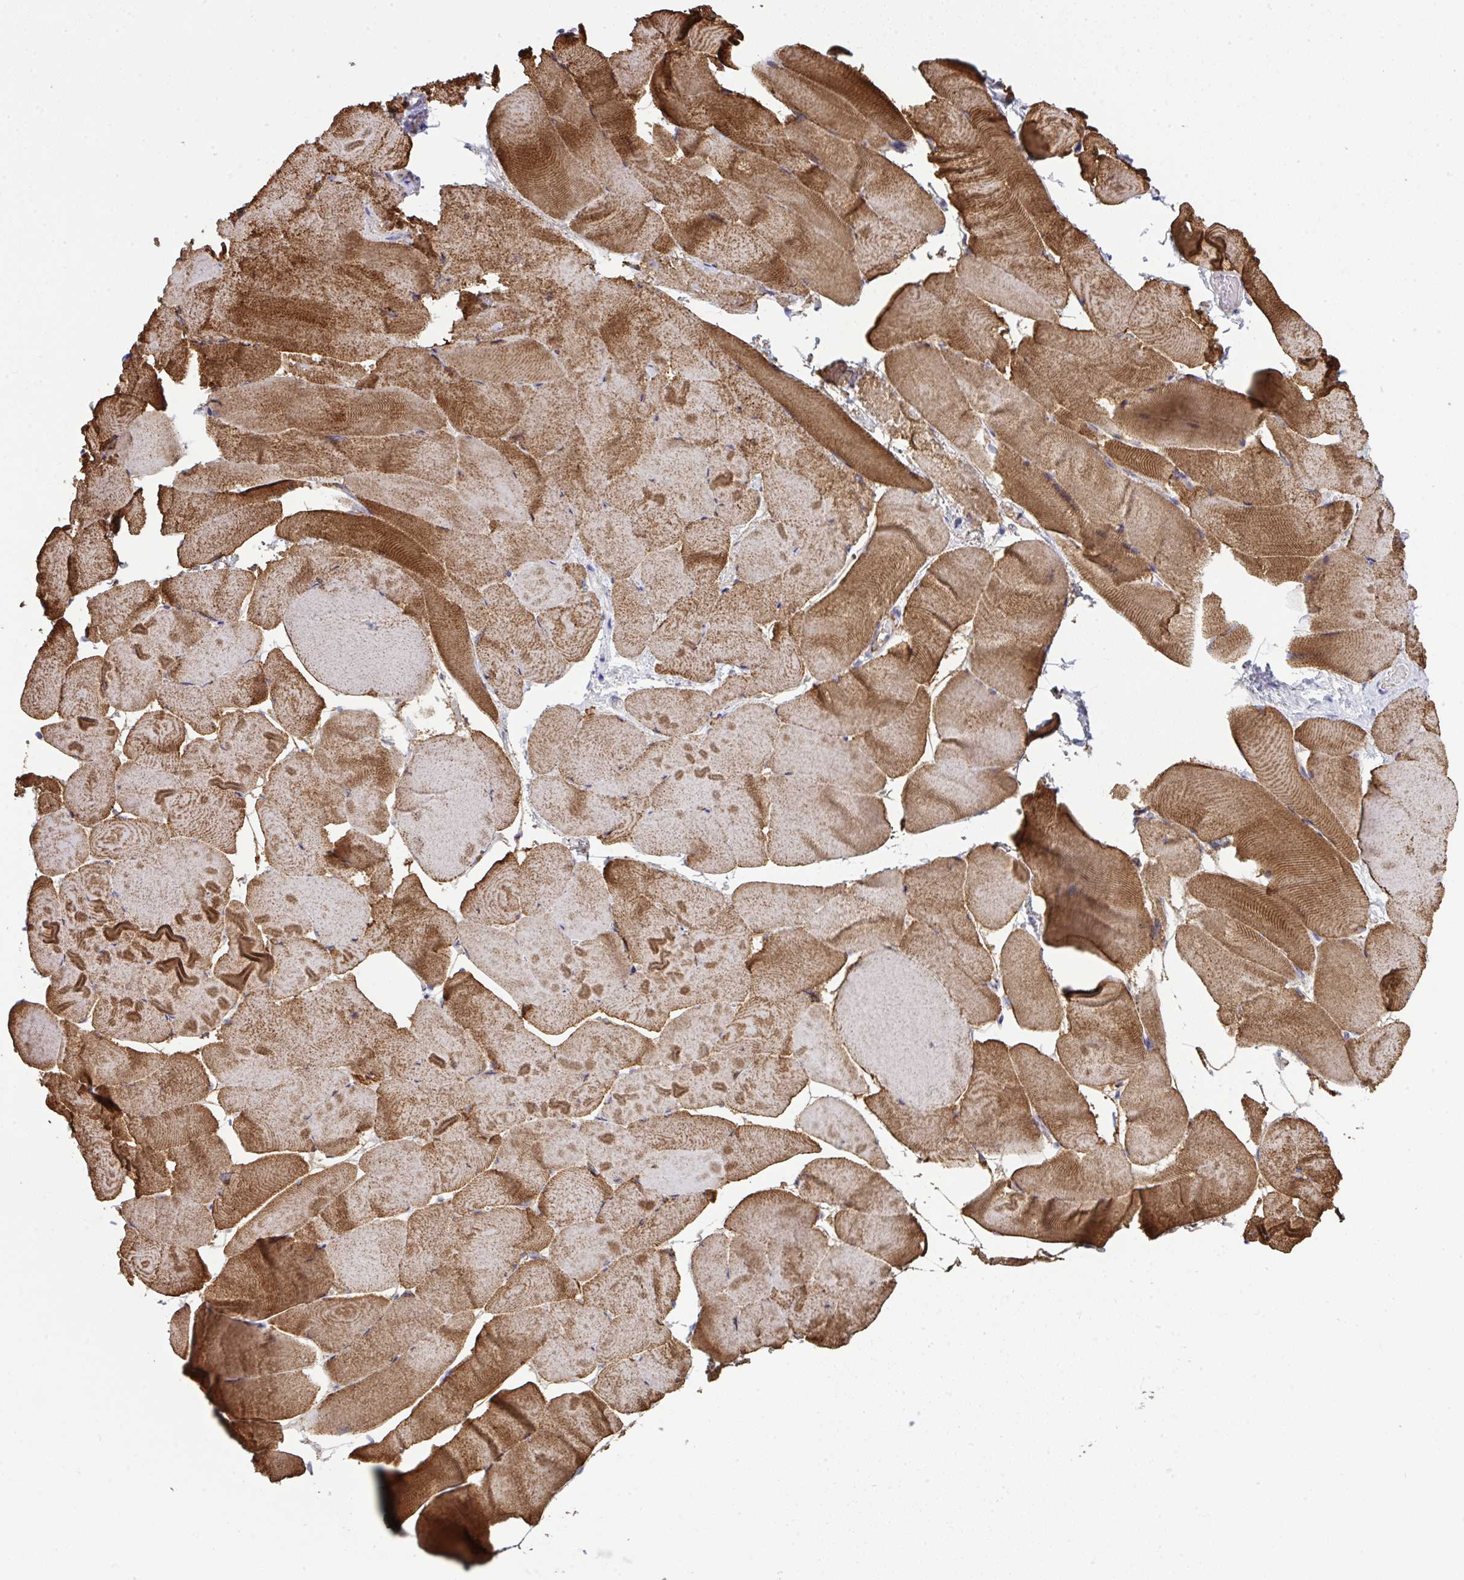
{"staining": {"intensity": "strong", "quantity": ">75%", "location": "cytoplasmic/membranous"}, "tissue": "skeletal muscle", "cell_type": "Myocytes", "image_type": "normal", "snomed": [{"axis": "morphology", "description": "Normal tissue, NOS"}, {"axis": "topography", "description": "Skeletal muscle"}], "caption": "Protein staining of benign skeletal muscle displays strong cytoplasmic/membranous staining in approximately >75% of myocytes. (IHC, brightfield microscopy, high magnification).", "gene": "TOR1AIP2", "patient": {"sex": "female", "age": 64}}